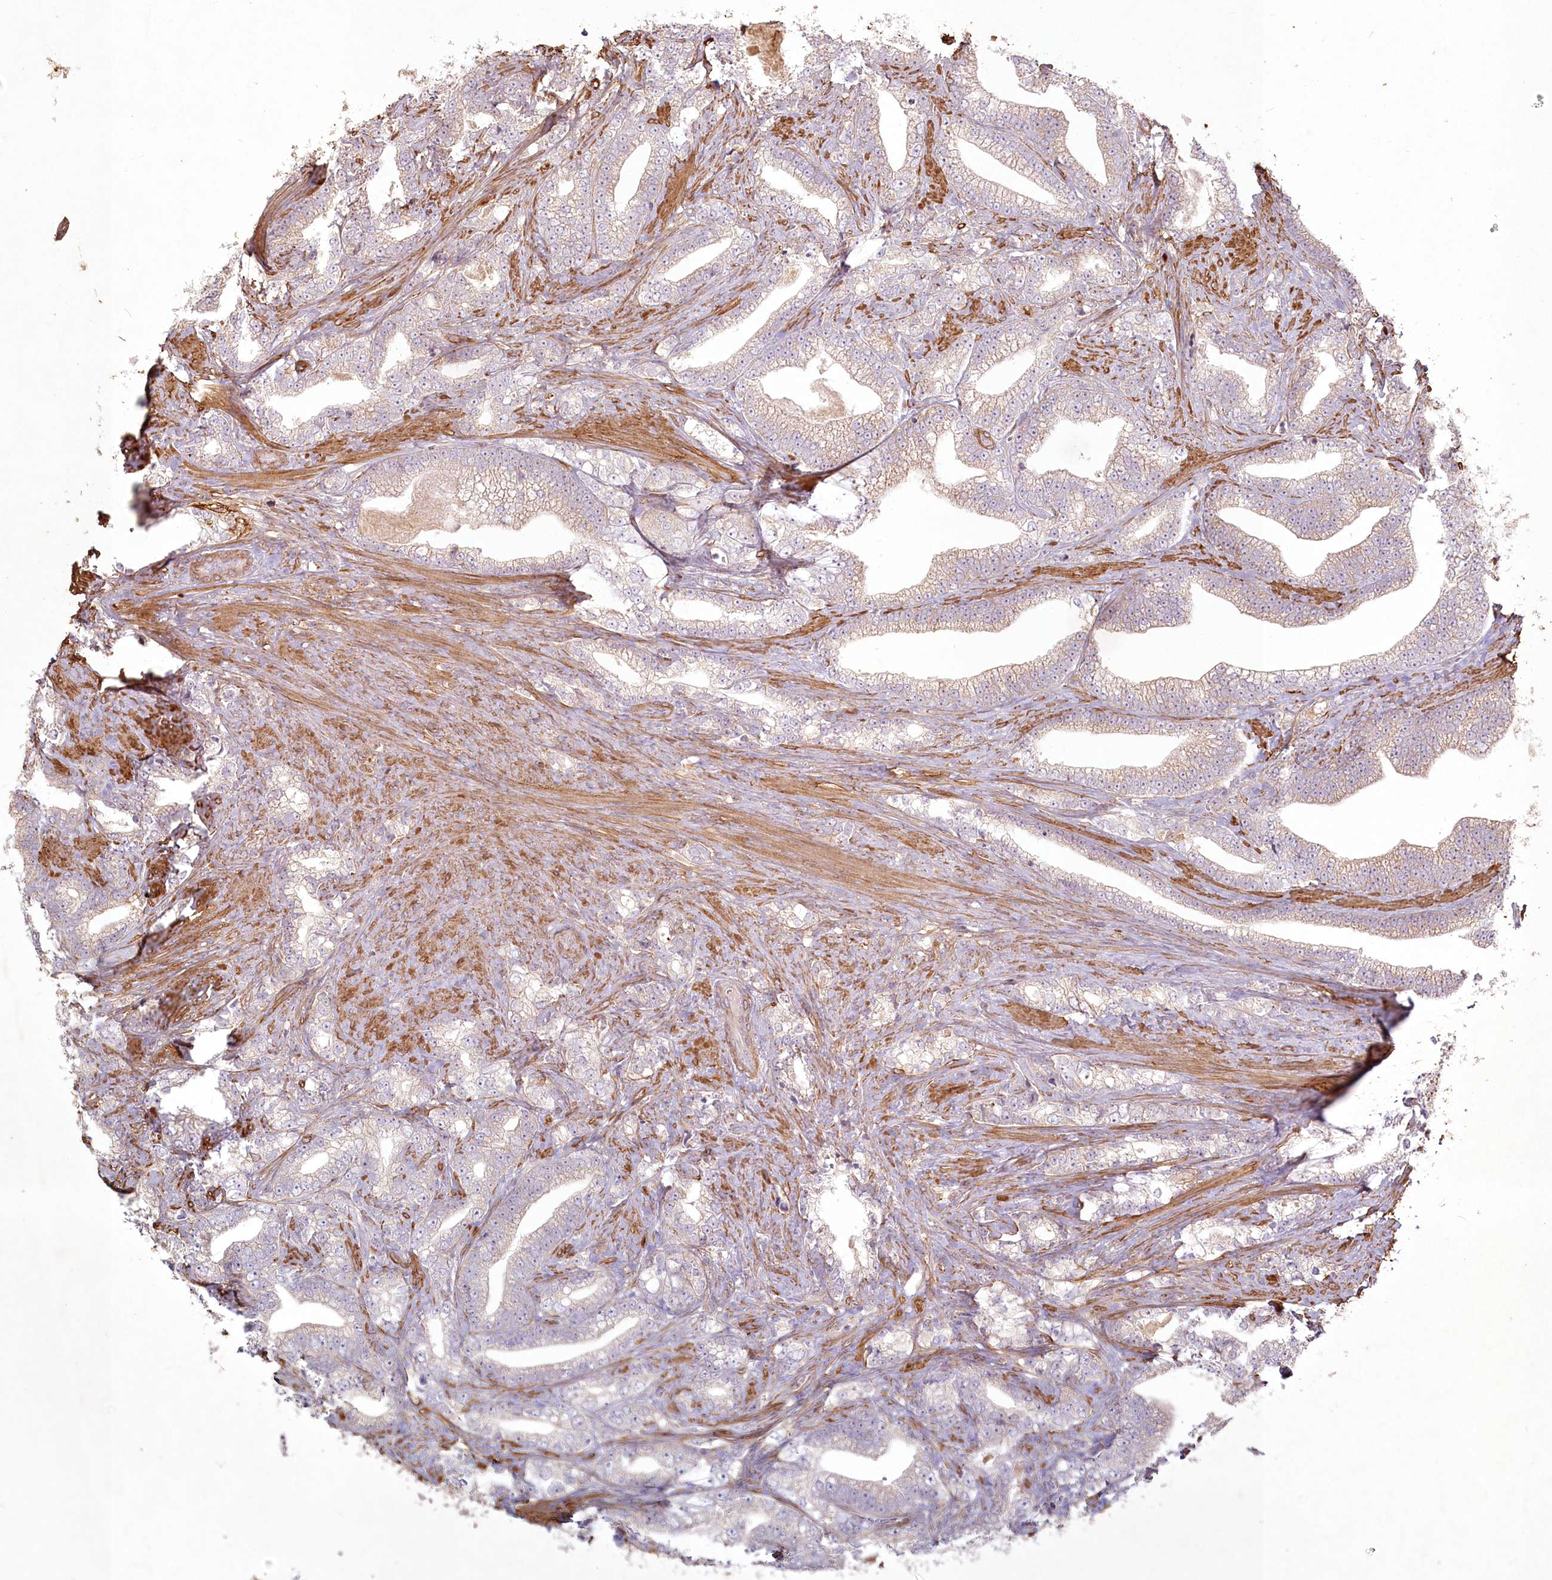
{"staining": {"intensity": "weak", "quantity": "<25%", "location": "cytoplasmic/membranous"}, "tissue": "prostate cancer", "cell_type": "Tumor cells", "image_type": "cancer", "snomed": [{"axis": "morphology", "description": "Adenocarcinoma, High grade"}, {"axis": "topography", "description": "Prostate and seminal vesicle, NOS"}], "caption": "The micrograph shows no significant positivity in tumor cells of prostate cancer.", "gene": "INPP4B", "patient": {"sex": "male", "age": 67}}